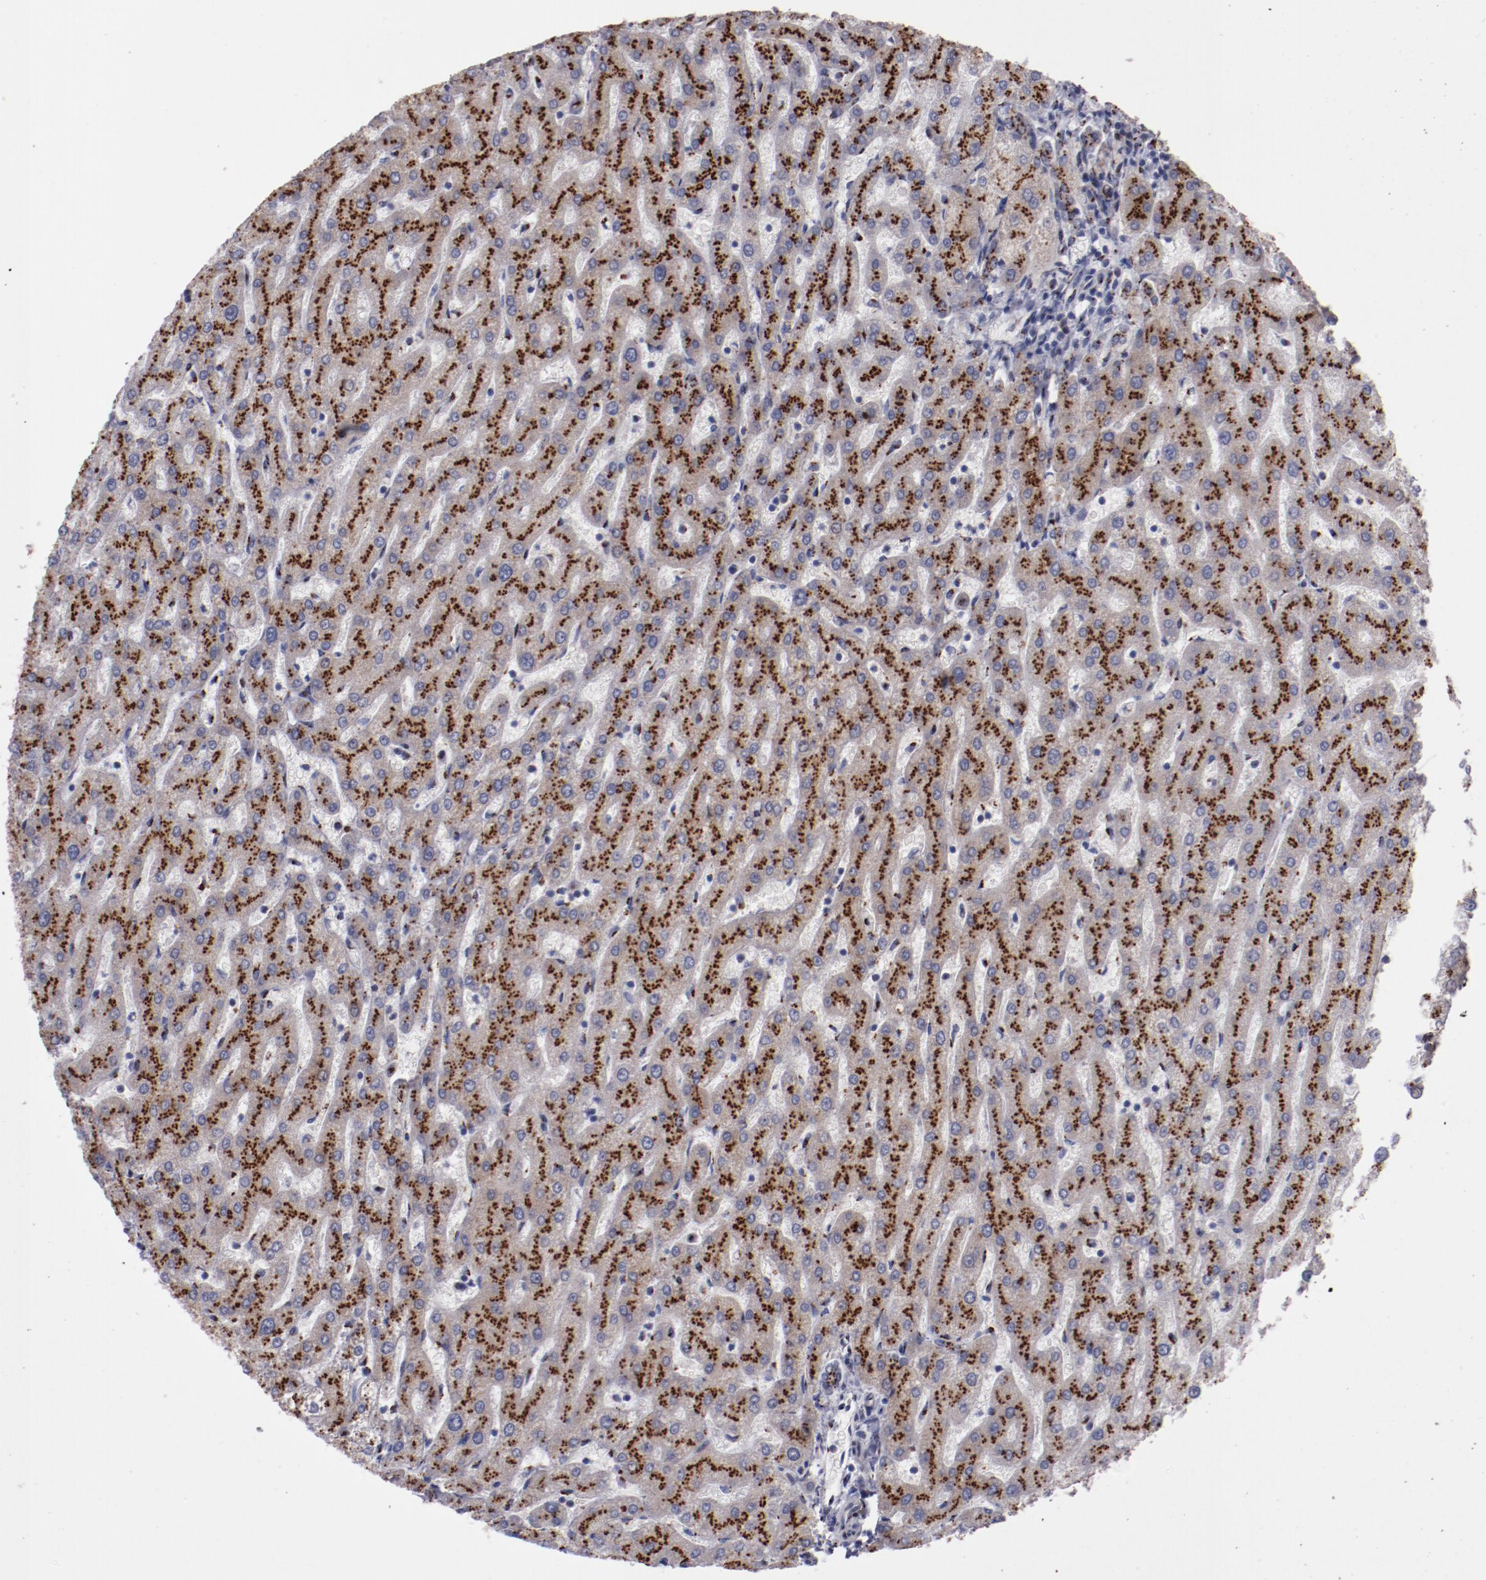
{"staining": {"intensity": "strong", "quantity": ">75%", "location": "cytoplasmic/membranous"}, "tissue": "liver", "cell_type": "Cholangiocytes", "image_type": "normal", "snomed": [{"axis": "morphology", "description": "Normal tissue, NOS"}, {"axis": "topography", "description": "Liver"}], "caption": "IHC photomicrograph of unremarkable liver: liver stained using immunohistochemistry (IHC) shows high levels of strong protein expression localized specifically in the cytoplasmic/membranous of cholangiocytes, appearing as a cytoplasmic/membranous brown color.", "gene": "GOLIM4", "patient": {"sex": "male", "age": 67}}